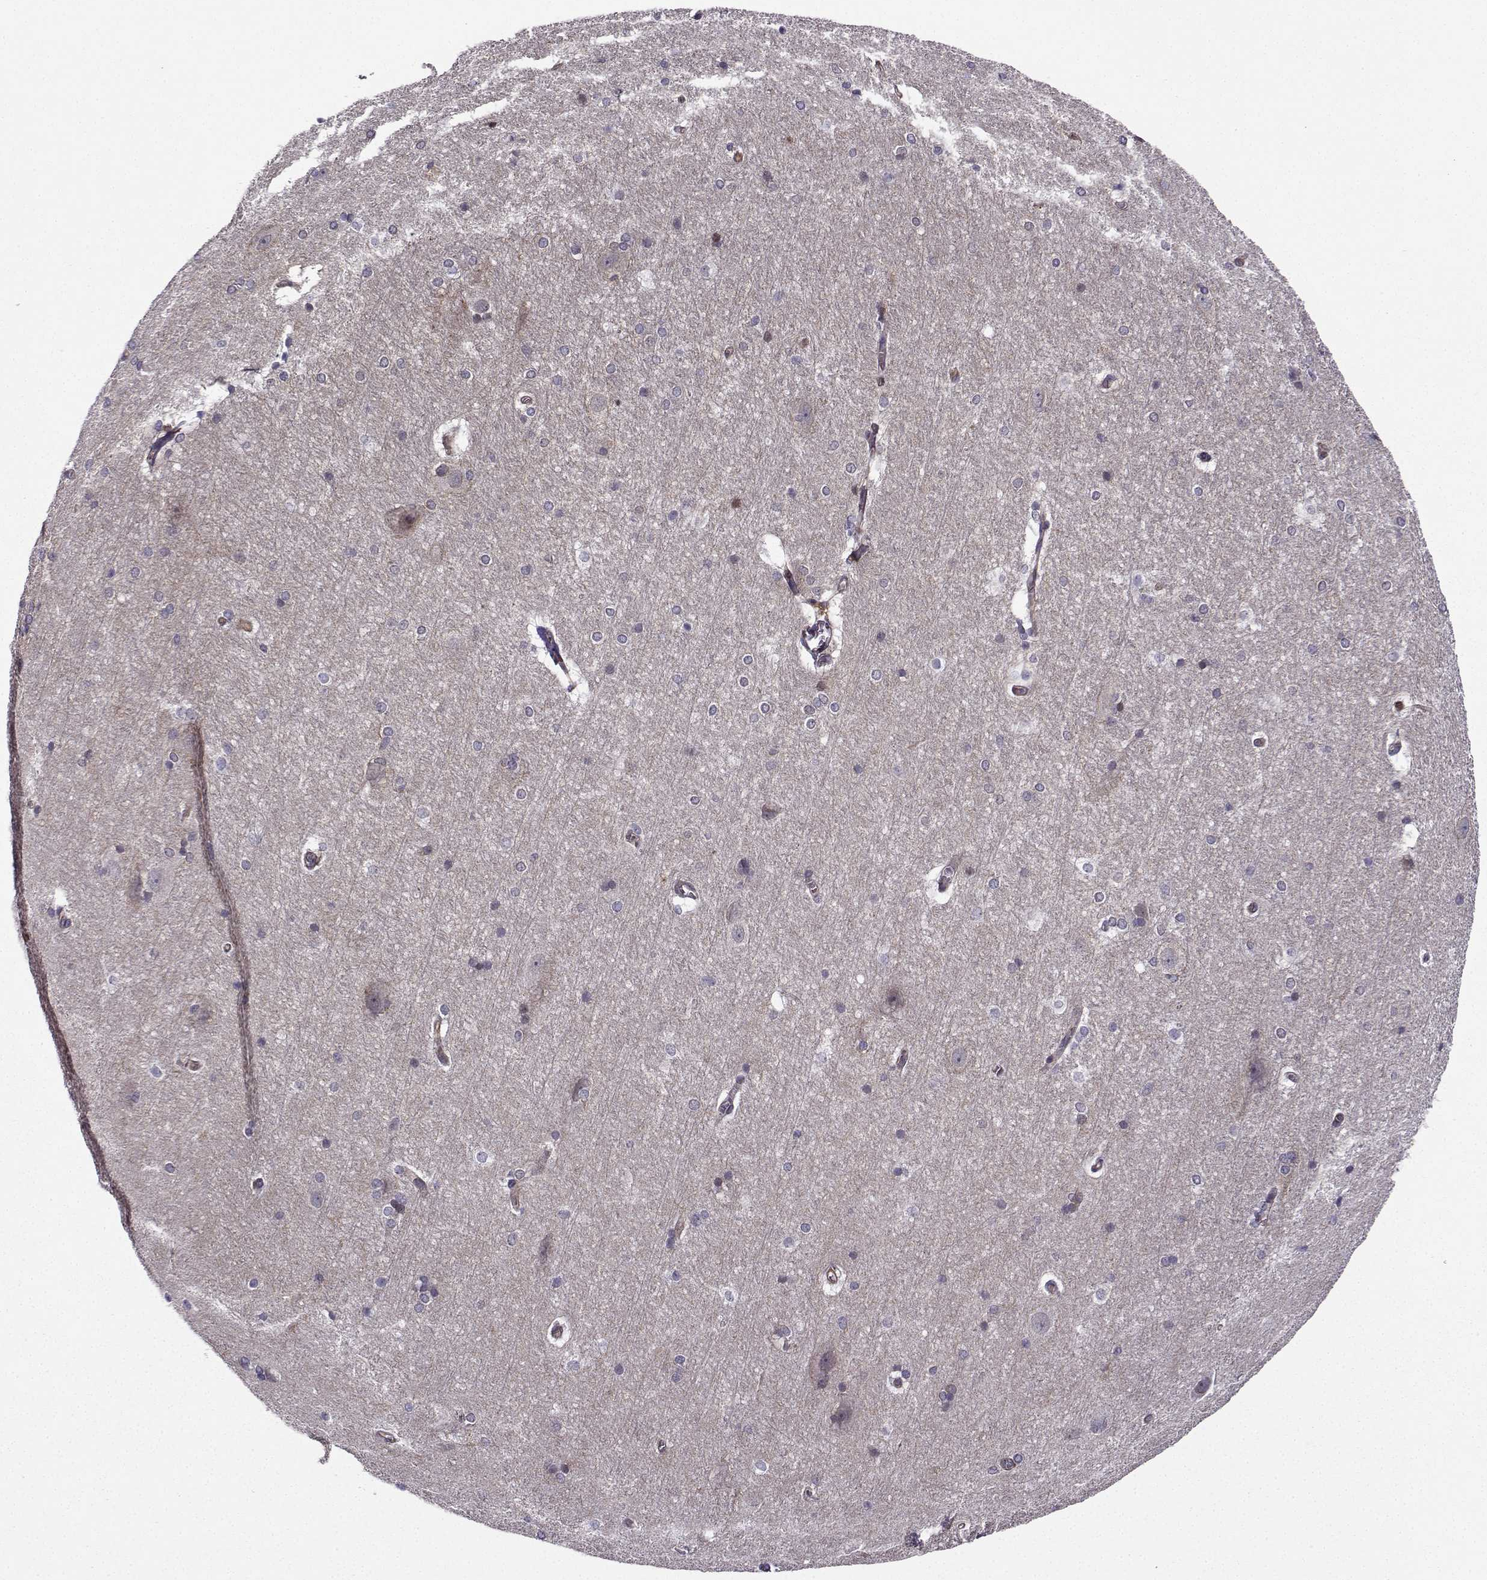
{"staining": {"intensity": "strong", "quantity": "<25%", "location": "cytoplasmic/membranous,nuclear"}, "tissue": "hippocampus", "cell_type": "Glial cells", "image_type": "normal", "snomed": [{"axis": "morphology", "description": "Normal tissue, NOS"}, {"axis": "topography", "description": "Cerebral cortex"}, {"axis": "topography", "description": "Hippocampus"}], "caption": "About <25% of glial cells in benign hippocampus exhibit strong cytoplasmic/membranous,nuclear protein staining as visualized by brown immunohistochemical staining.", "gene": "ITGB8", "patient": {"sex": "female", "age": 19}}